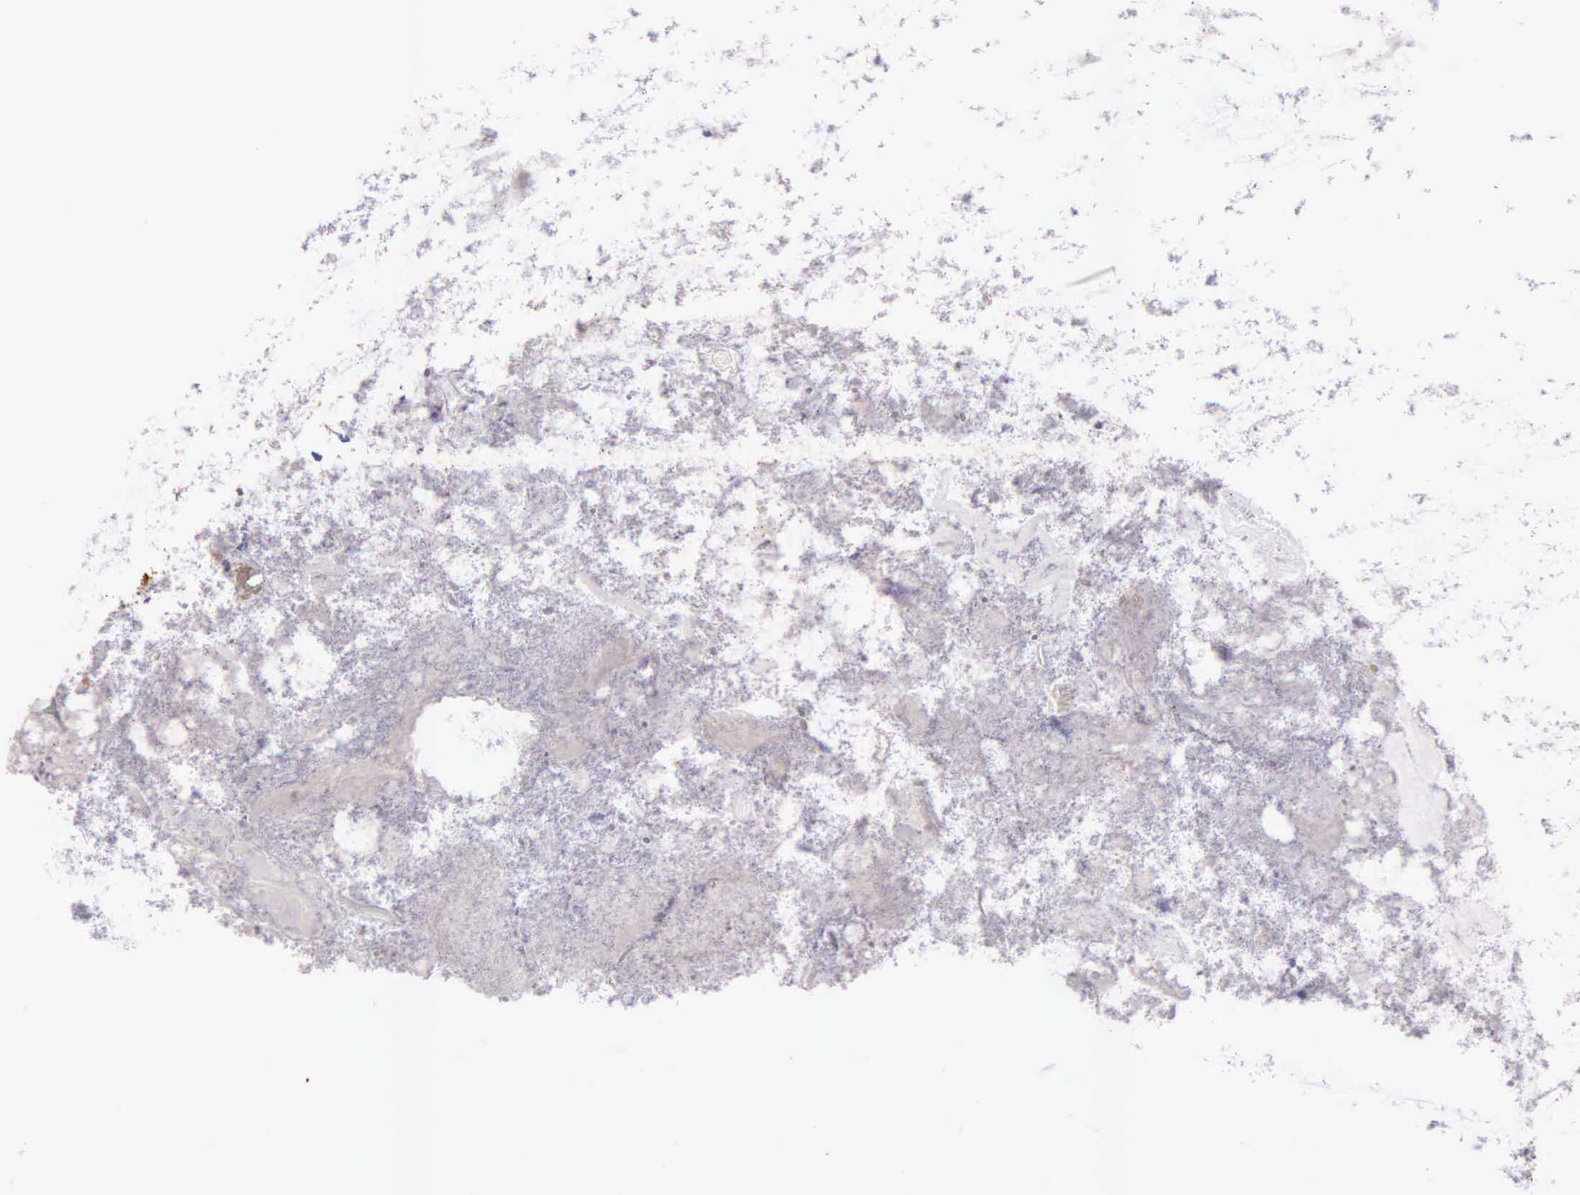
{"staining": {"intensity": "negative", "quantity": "none", "location": "none"}, "tissue": "appendix", "cell_type": "Glandular cells", "image_type": "normal", "snomed": [{"axis": "morphology", "description": "Normal tissue, NOS"}, {"axis": "topography", "description": "Appendix"}], "caption": "This is an immunohistochemistry (IHC) image of unremarkable human appendix. There is no positivity in glandular cells.", "gene": "KLK2", "patient": {"sex": "female", "age": 82}}